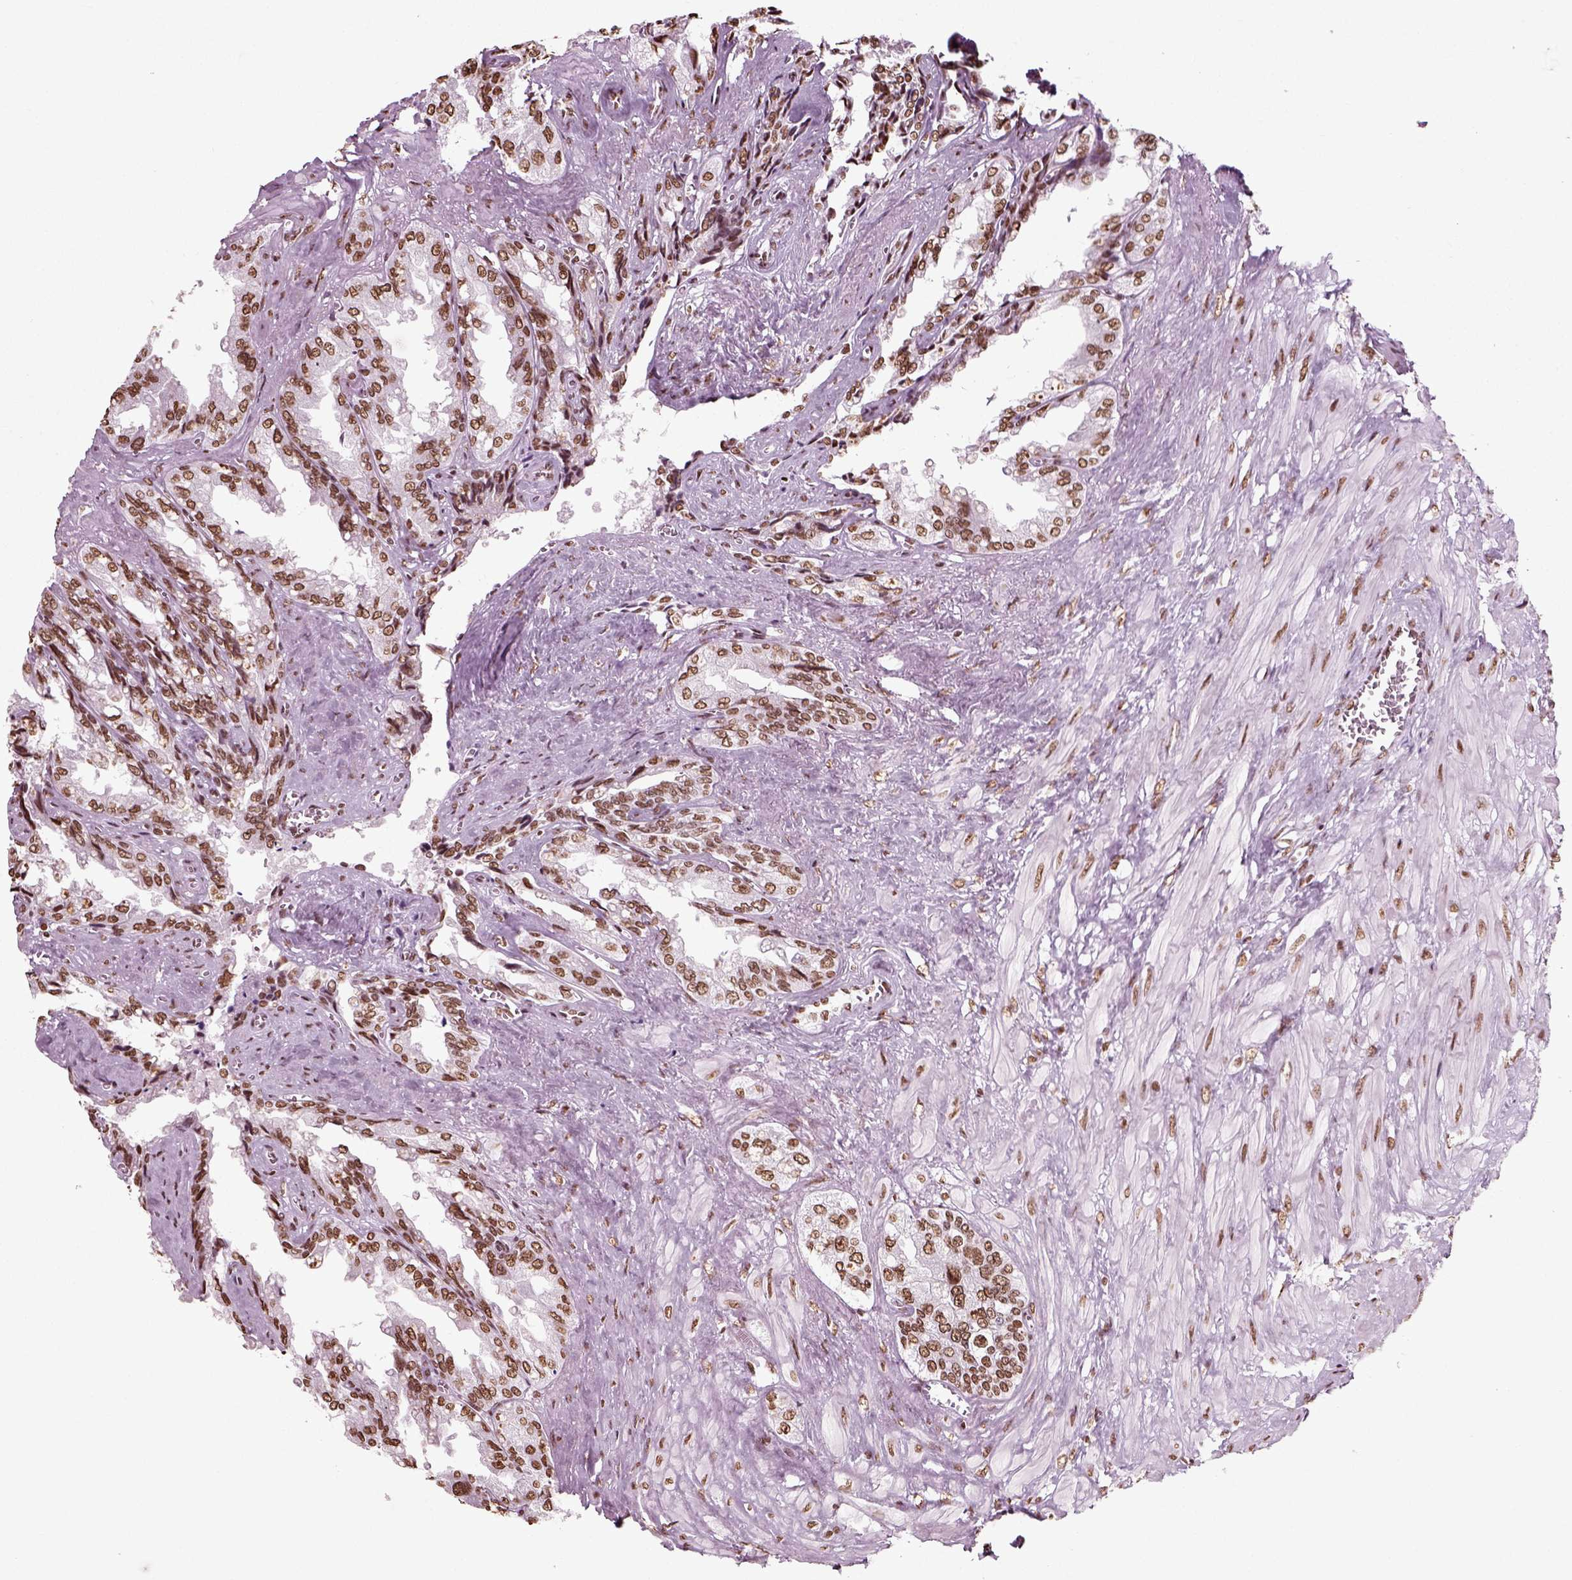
{"staining": {"intensity": "strong", "quantity": ">75%", "location": "nuclear"}, "tissue": "seminal vesicle", "cell_type": "Glandular cells", "image_type": "normal", "snomed": [{"axis": "morphology", "description": "Normal tissue, NOS"}, {"axis": "topography", "description": "Seminal veicle"}], "caption": "IHC histopathology image of normal seminal vesicle stained for a protein (brown), which displays high levels of strong nuclear staining in approximately >75% of glandular cells.", "gene": "POLR1H", "patient": {"sex": "male", "age": 67}}